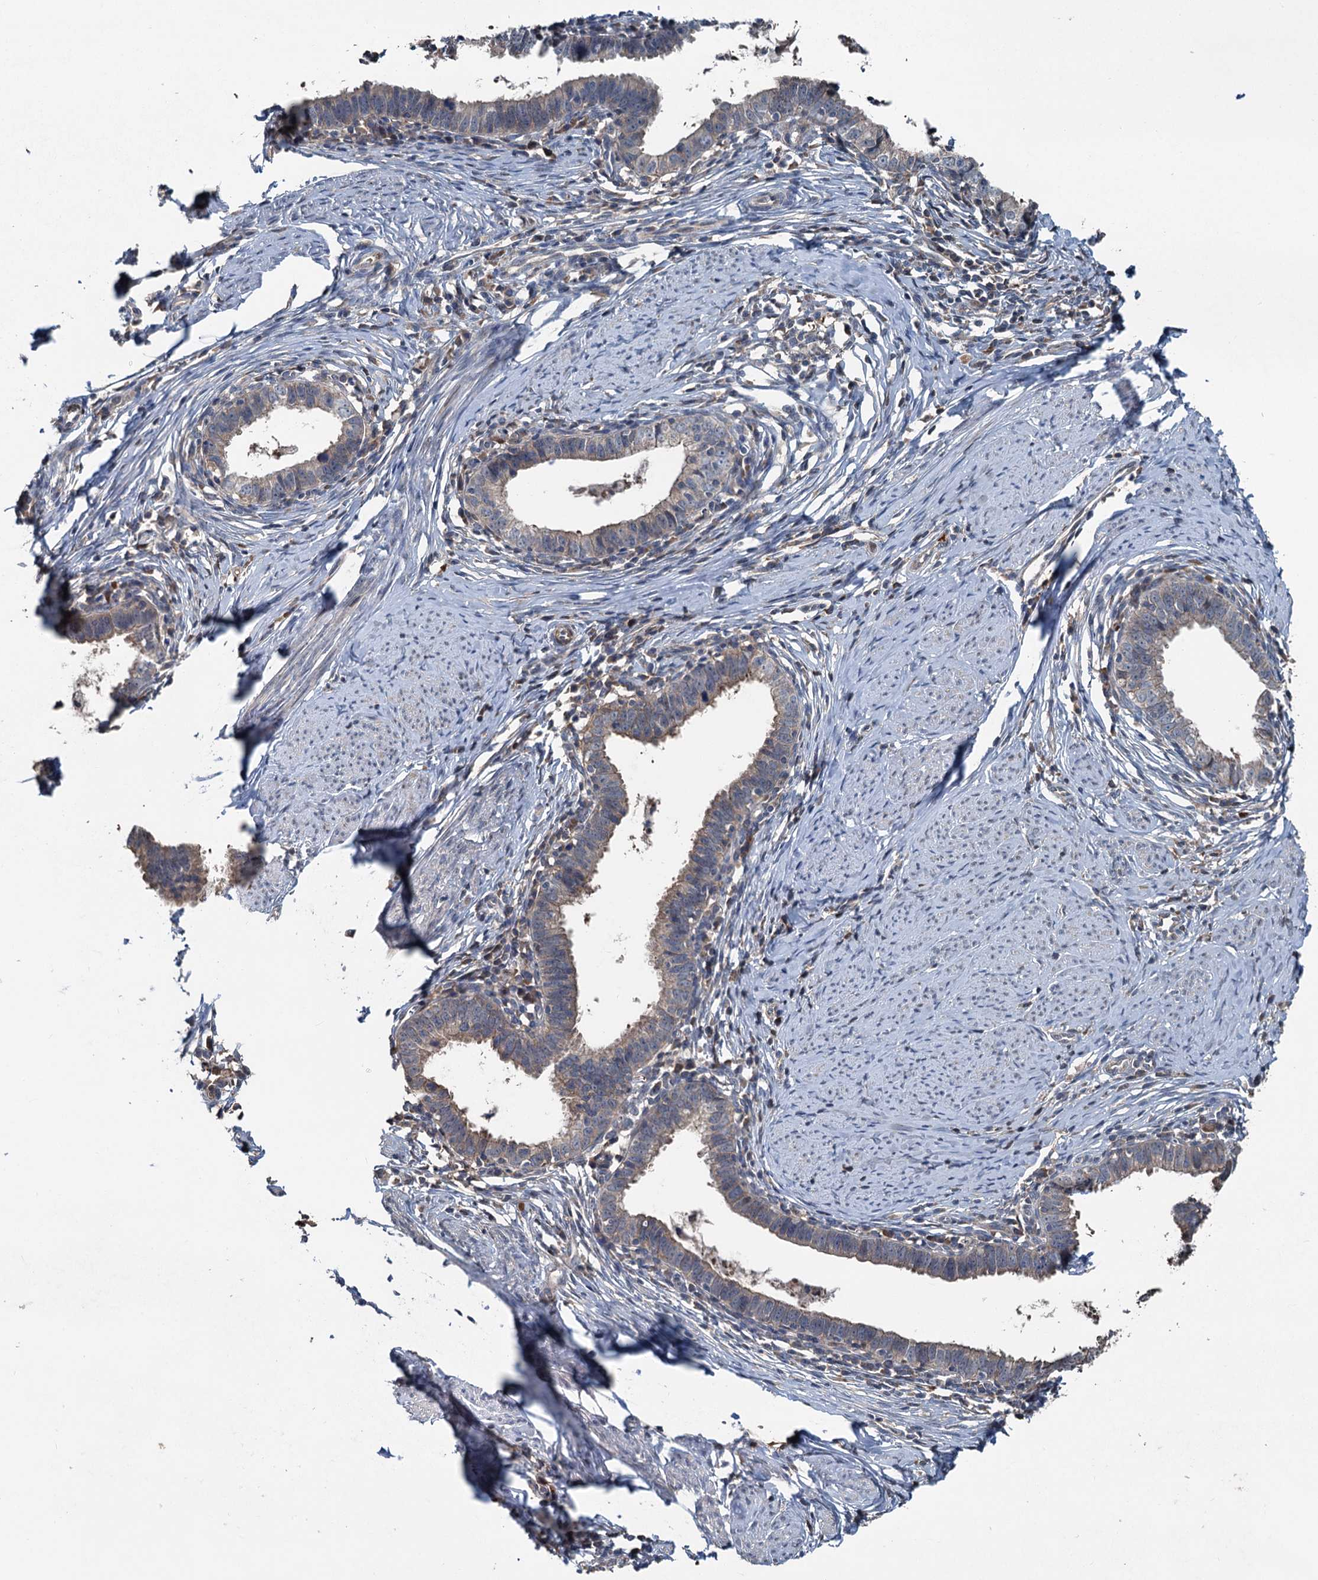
{"staining": {"intensity": "weak", "quantity": "25%-75%", "location": "cytoplasmic/membranous"}, "tissue": "cervical cancer", "cell_type": "Tumor cells", "image_type": "cancer", "snomed": [{"axis": "morphology", "description": "Adenocarcinoma, NOS"}, {"axis": "topography", "description": "Cervix"}], "caption": "Immunohistochemistry micrograph of neoplastic tissue: adenocarcinoma (cervical) stained using immunohistochemistry shows low levels of weak protein expression localized specifically in the cytoplasmic/membranous of tumor cells, appearing as a cytoplasmic/membranous brown color.", "gene": "TEDC1", "patient": {"sex": "female", "age": 36}}